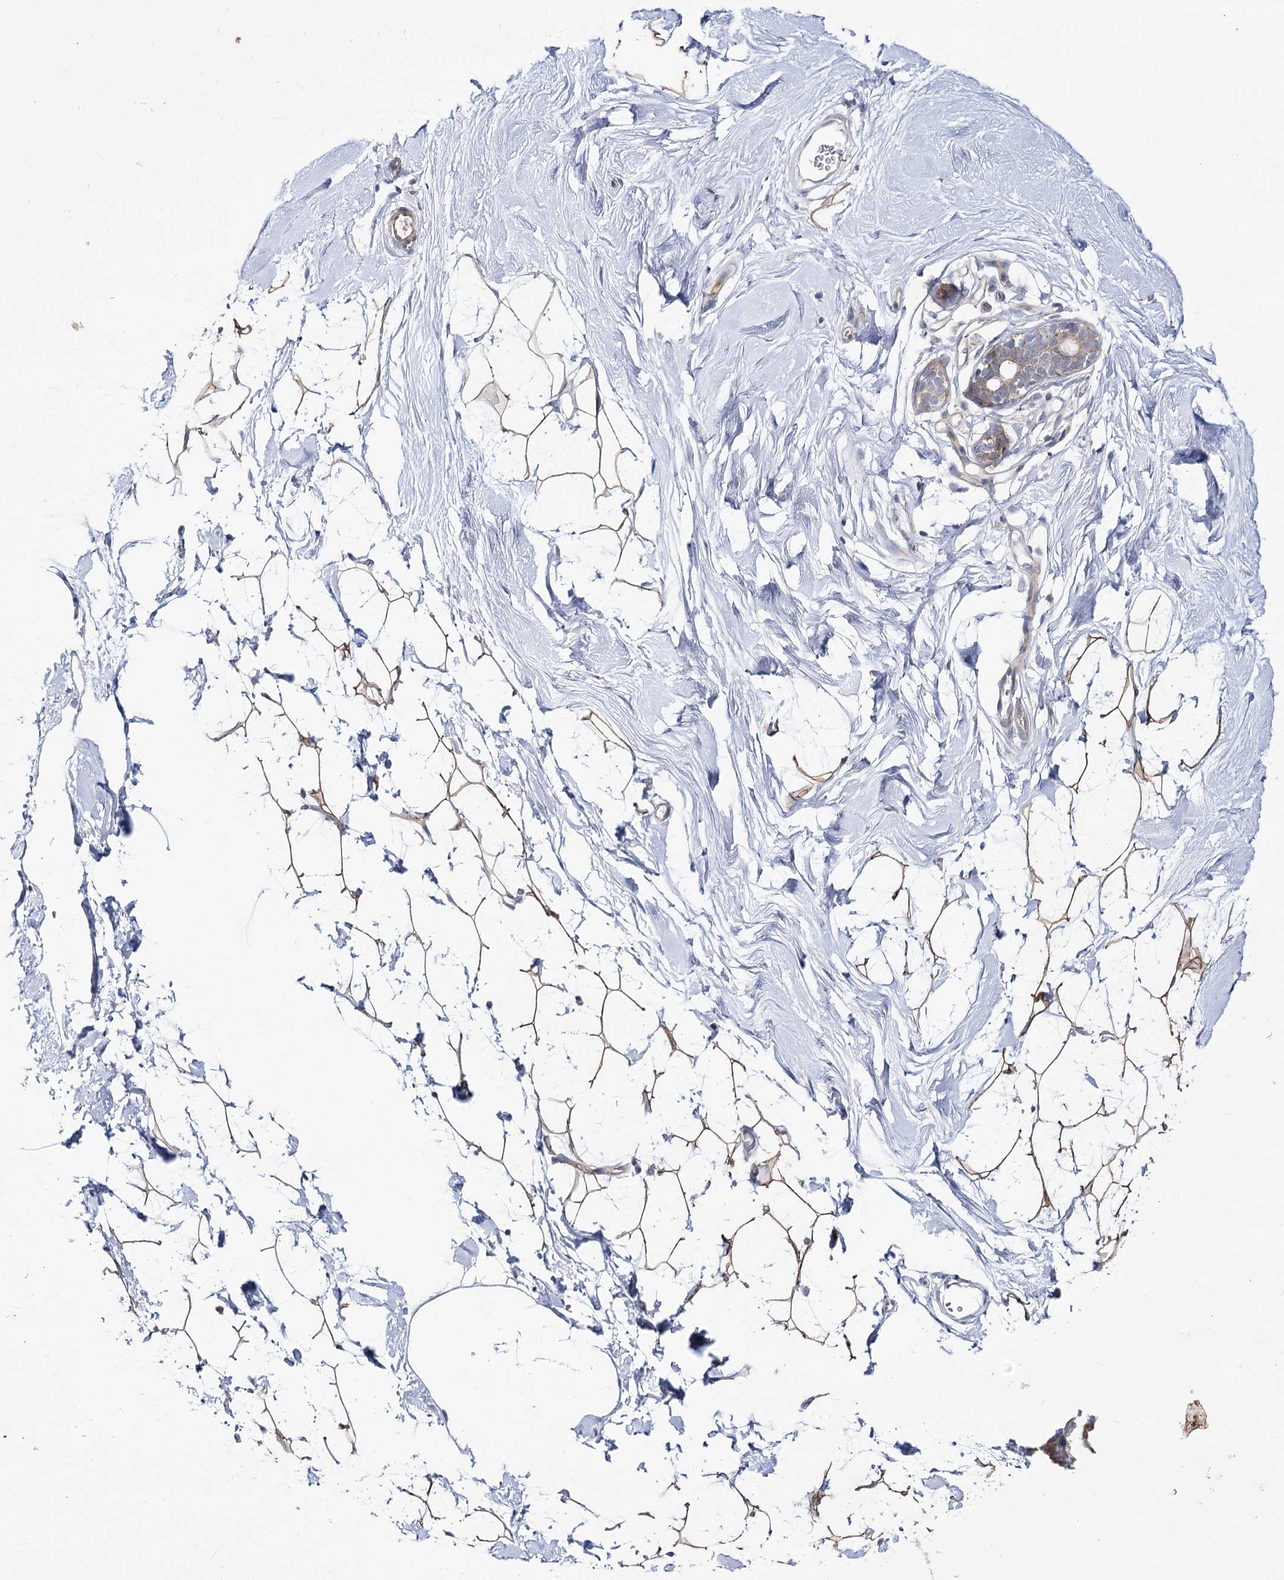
{"staining": {"intensity": "strong", "quantity": ">75%", "location": "cytoplasmic/membranous"}, "tissue": "breast", "cell_type": "Adipocytes", "image_type": "normal", "snomed": [{"axis": "morphology", "description": "Normal tissue, NOS"}, {"axis": "topography", "description": "Breast"}], "caption": "A high-resolution image shows immunohistochemistry staining of unremarkable breast, which exhibits strong cytoplasmic/membranous staining in about >75% of adipocytes.", "gene": "ARHGAP32", "patient": {"sex": "female", "age": 26}}